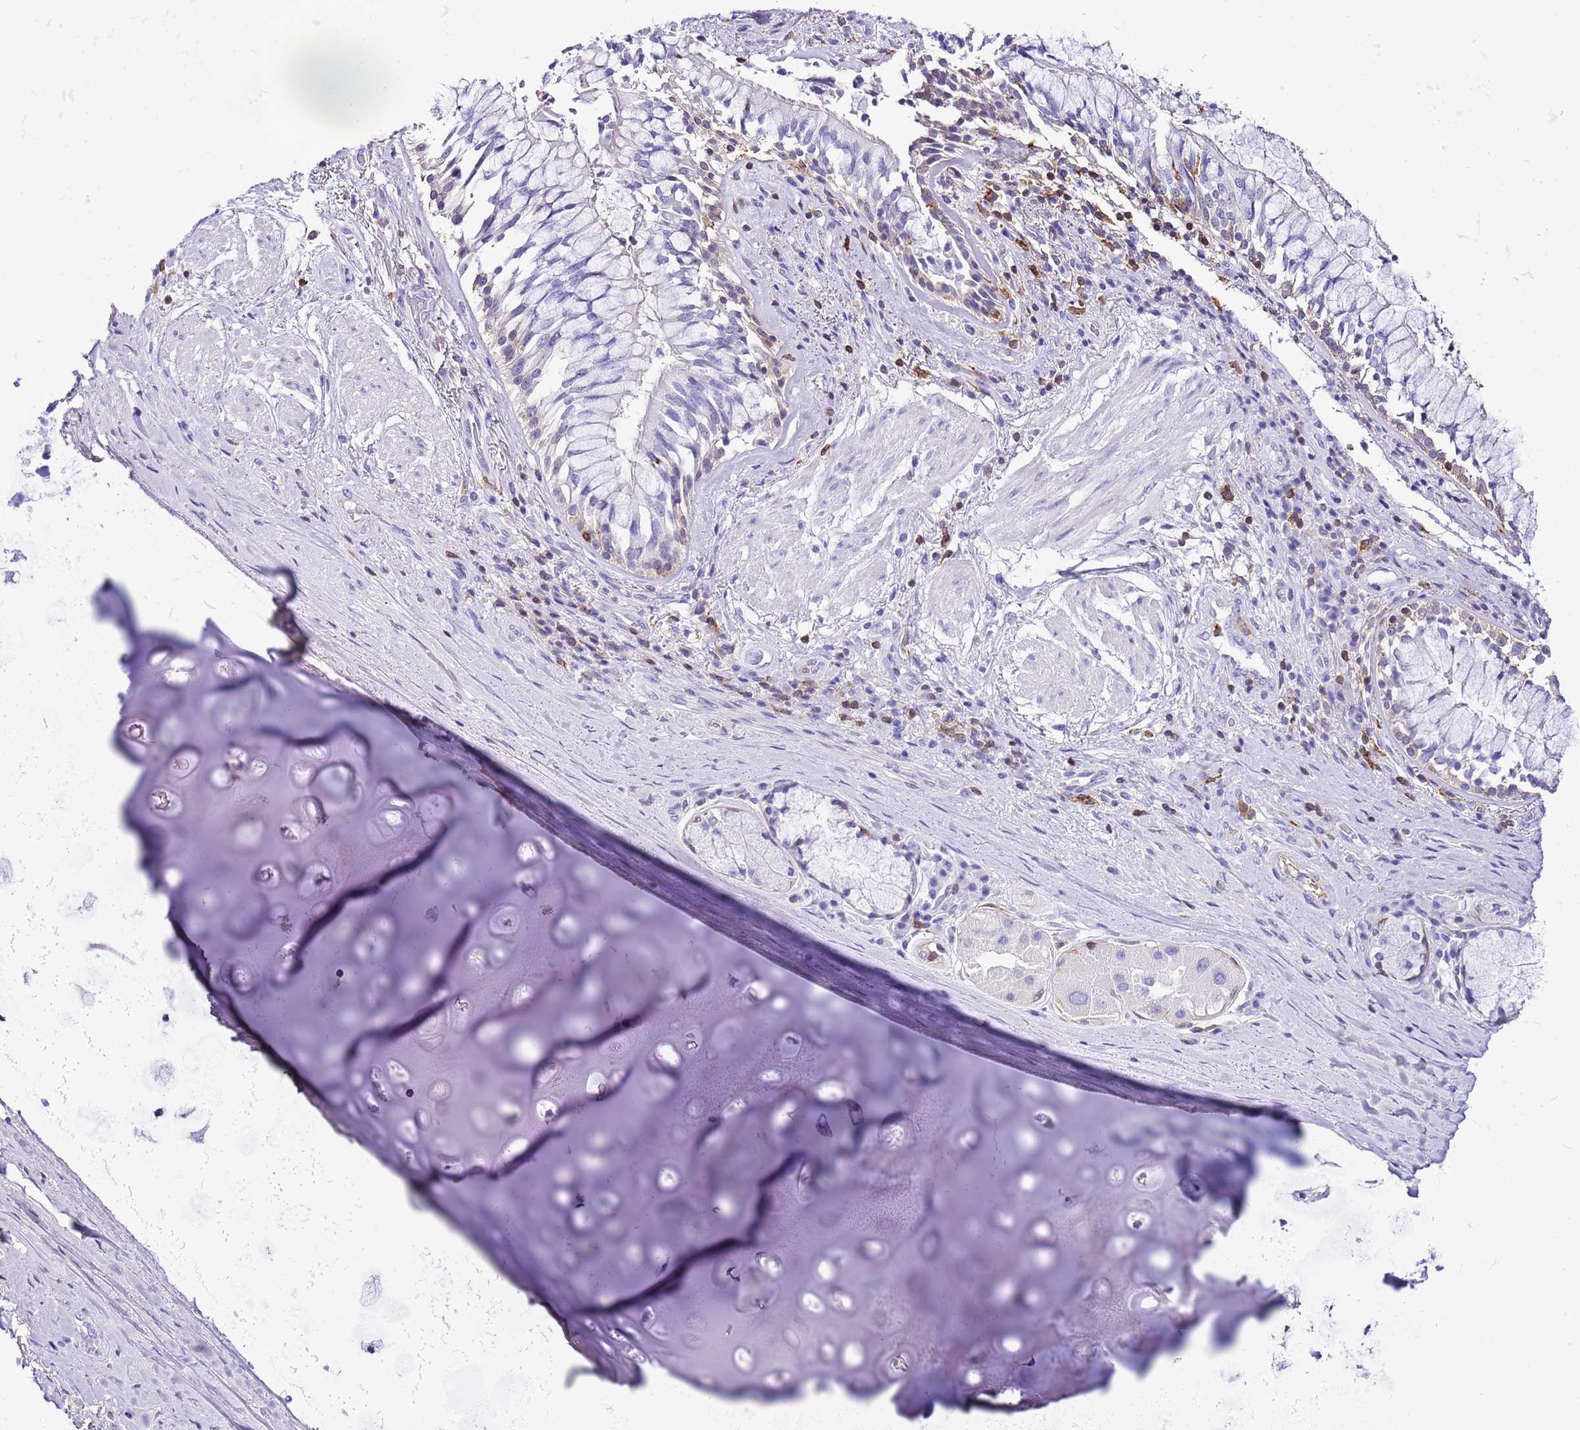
{"staining": {"intensity": "negative", "quantity": "none", "location": "none"}, "tissue": "adipose tissue", "cell_type": "Adipocytes", "image_type": "normal", "snomed": [{"axis": "morphology", "description": "Normal tissue, NOS"}, {"axis": "morphology", "description": "Squamous cell carcinoma, NOS"}, {"axis": "topography", "description": "Bronchus"}, {"axis": "topography", "description": "Lung"}], "caption": "DAB (3,3'-diaminobenzidine) immunohistochemical staining of benign adipose tissue demonstrates no significant expression in adipocytes. (DAB (3,3'-diaminobenzidine) immunohistochemistry (IHC) visualized using brightfield microscopy, high magnification).", "gene": "CNN2", "patient": {"sex": "male", "age": 64}}